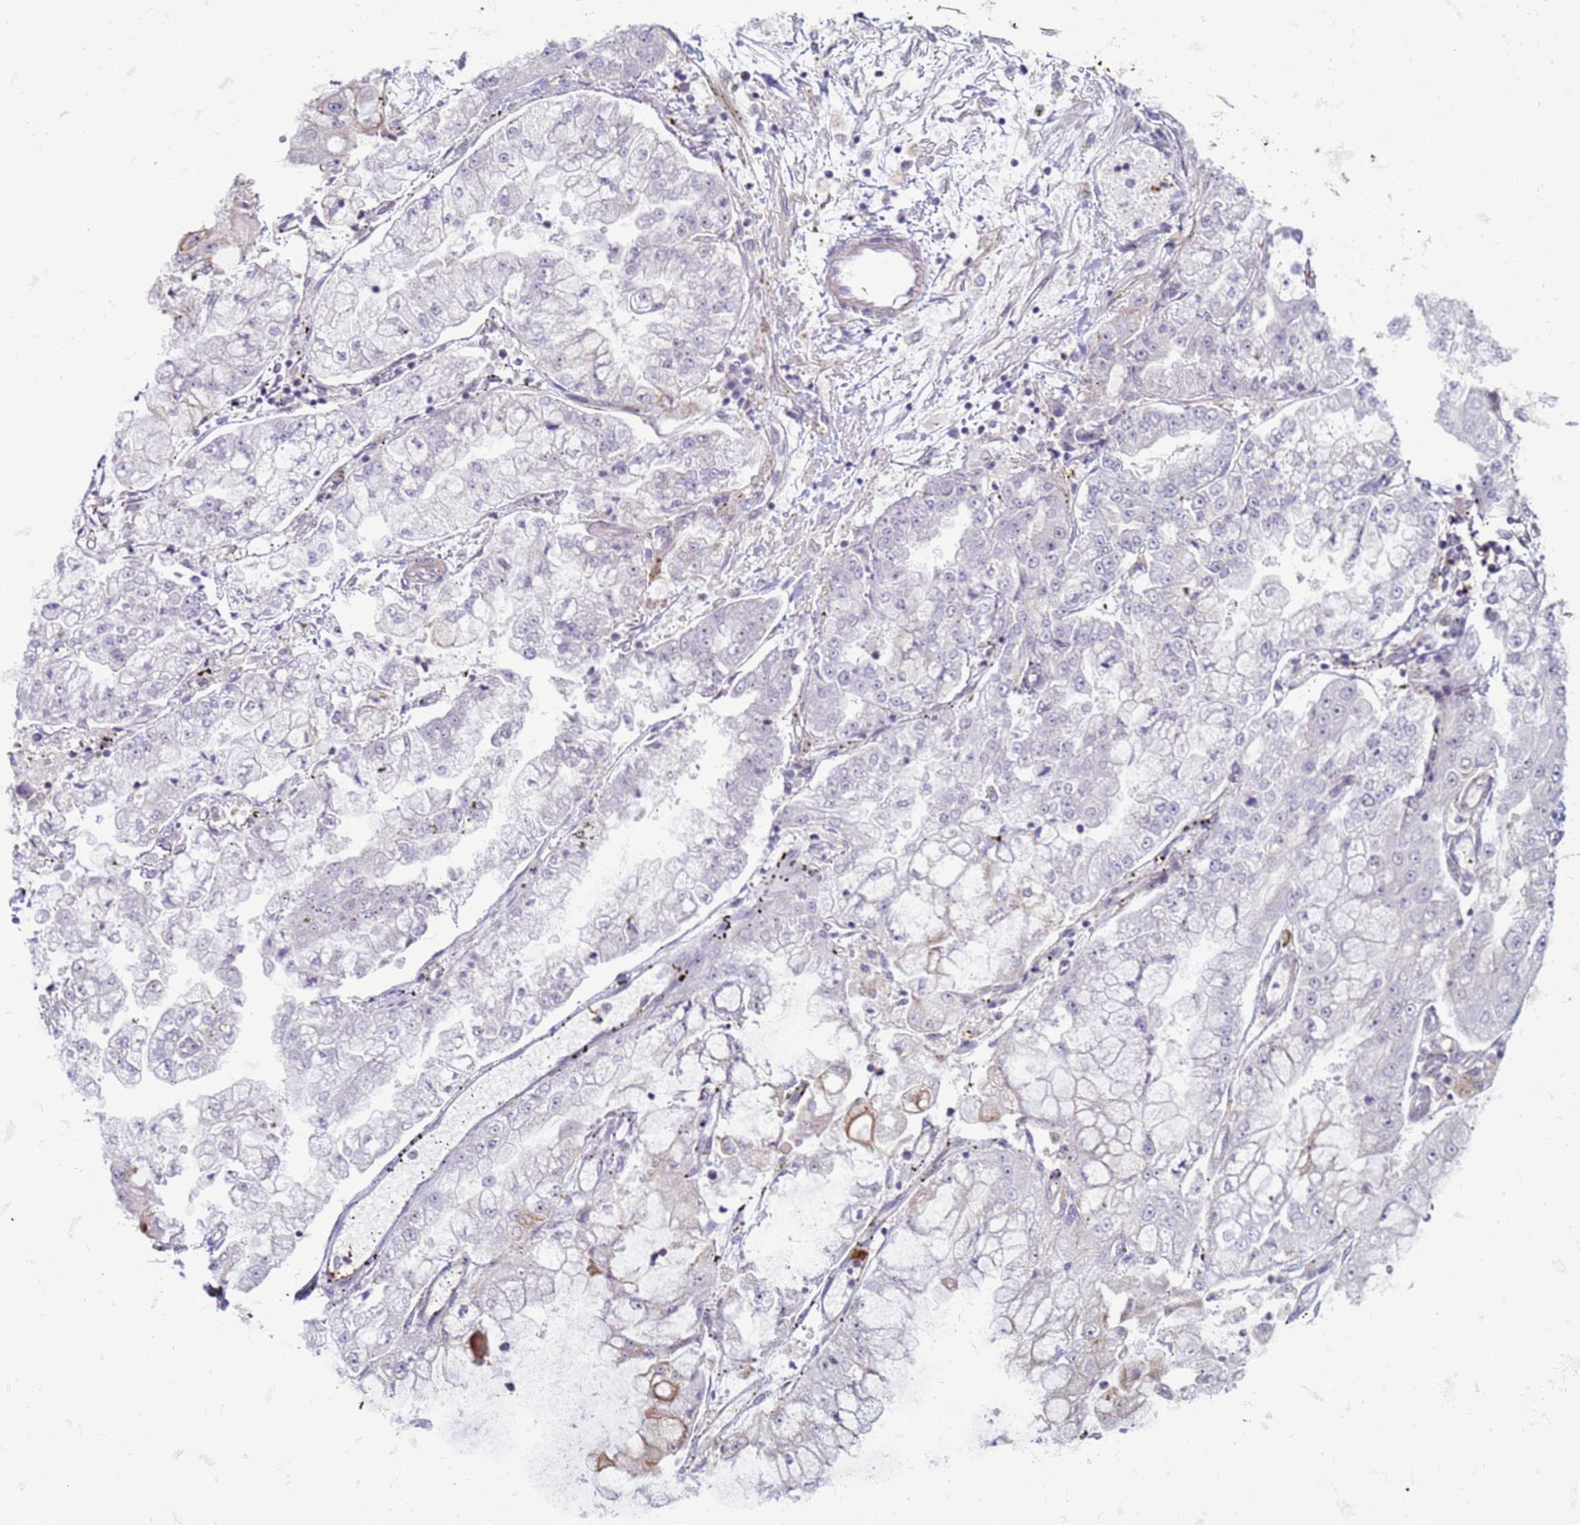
{"staining": {"intensity": "weak", "quantity": "<25%", "location": "cytoplasmic/membranous"}, "tissue": "stomach cancer", "cell_type": "Tumor cells", "image_type": "cancer", "snomed": [{"axis": "morphology", "description": "Adenocarcinoma, NOS"}, {"axis": "topography", "description": "Stomach"}], "caption": "Micrograph shows no significant protein staining in tumor cells of adenocarcinoma (stomach).", "gene": "SLC15A3", "patient": {"sex": "male", "age": 76}}